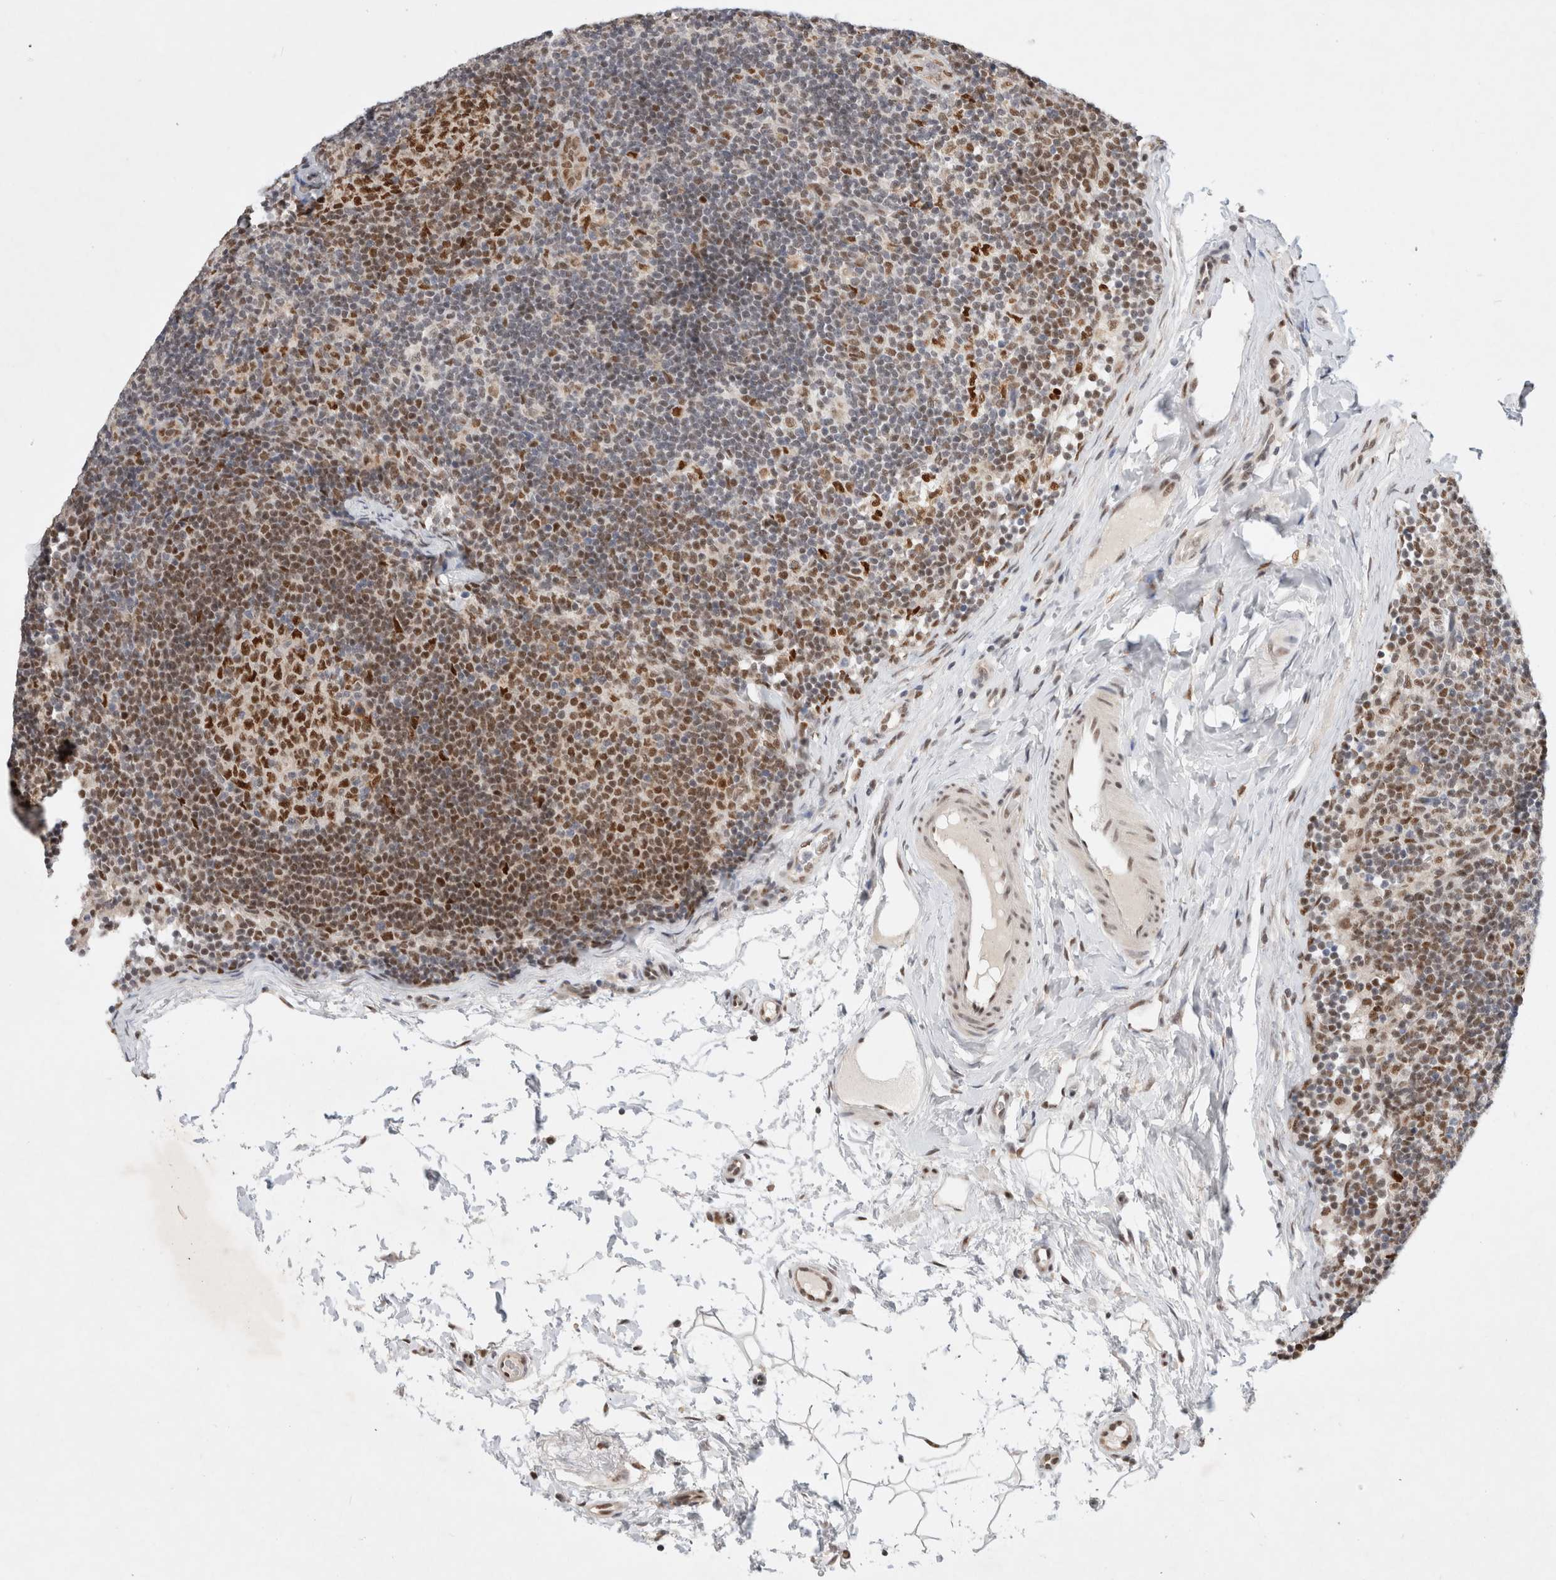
{"staining": {"intensity": "strong", "quantity": ">75%", "location": "nuclear"}, "tissue": "lymph node", "cell_type": "Germinal center cells", "image_type": "normal", "snomed": [{"axis": "morphology", "description": "Normal tissue, NOS"}, {"axis": "topography", "description": "Lymph node"}], "caption": "Immunohistochemical staining of normal lymph node demonstrates high levels of strong nuclear positivity in about >75% of germinal center cells. (DAB = brown stain, brightfield microscopy at high magnification).", "gene": "GTF2I", "patient": {"sex": "female", "age": 22}}